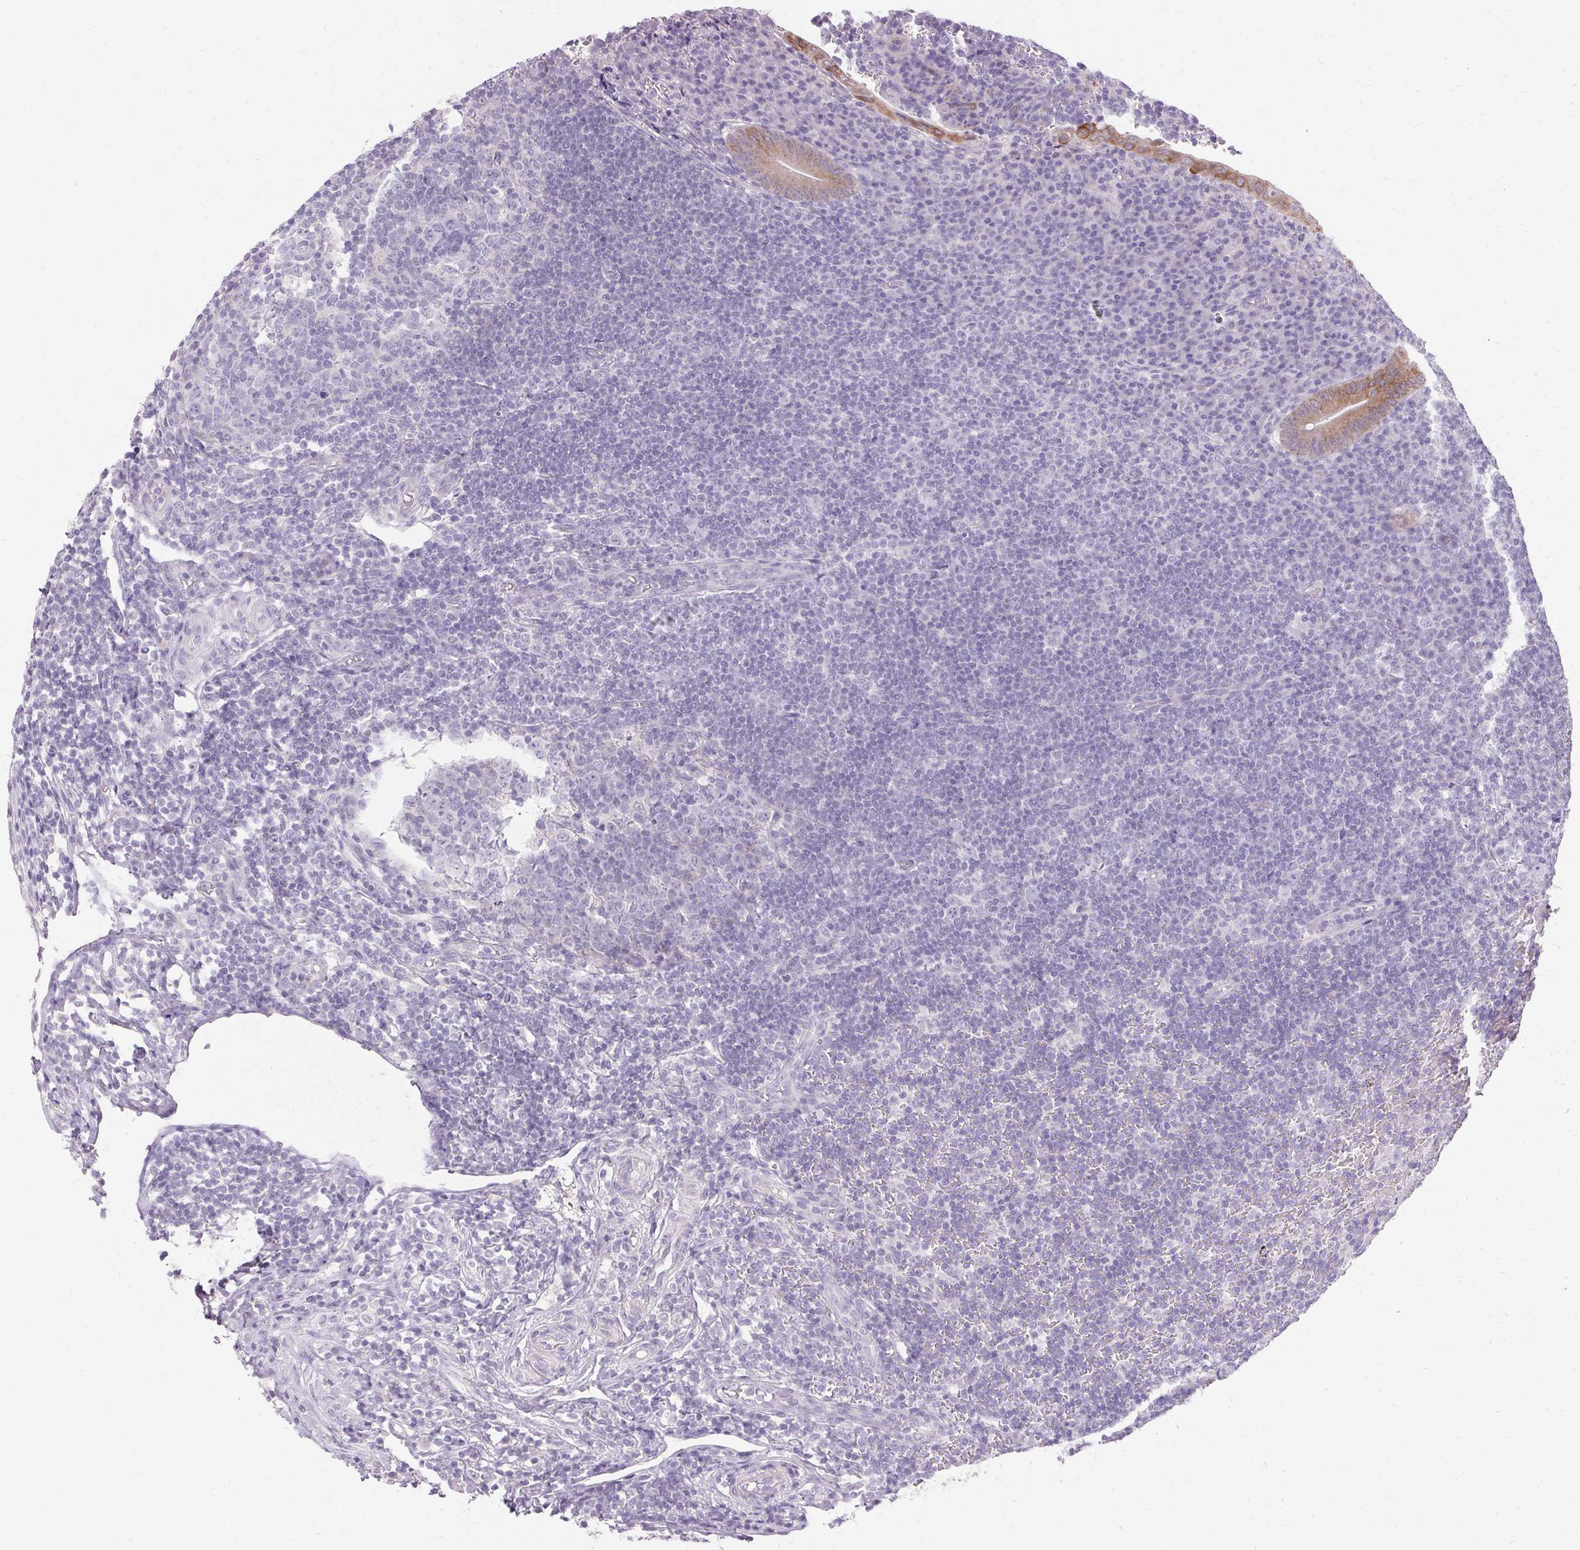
{"staining": {"intensity": "weak", "quantity": "25%-75%", "location": "cytoplasmic/membranous"}, "tissue": "appendix", "cell_type": "Glandular cells", "image_type": "normal", "snomed": [{"axis": "morphology", "description": "Normal tissue, NOS"}, {"axis": "topography", "description": "Appendix"}], "caption": "Approximately 25%-75% of glandular cells in unremarkable appendix display weak cytoplasmic/membranous protein positivity as visualized by brown immunohistochemical staining.", "gene": "HSD17B3", "patient": {"sex": "male", "age": 18}}